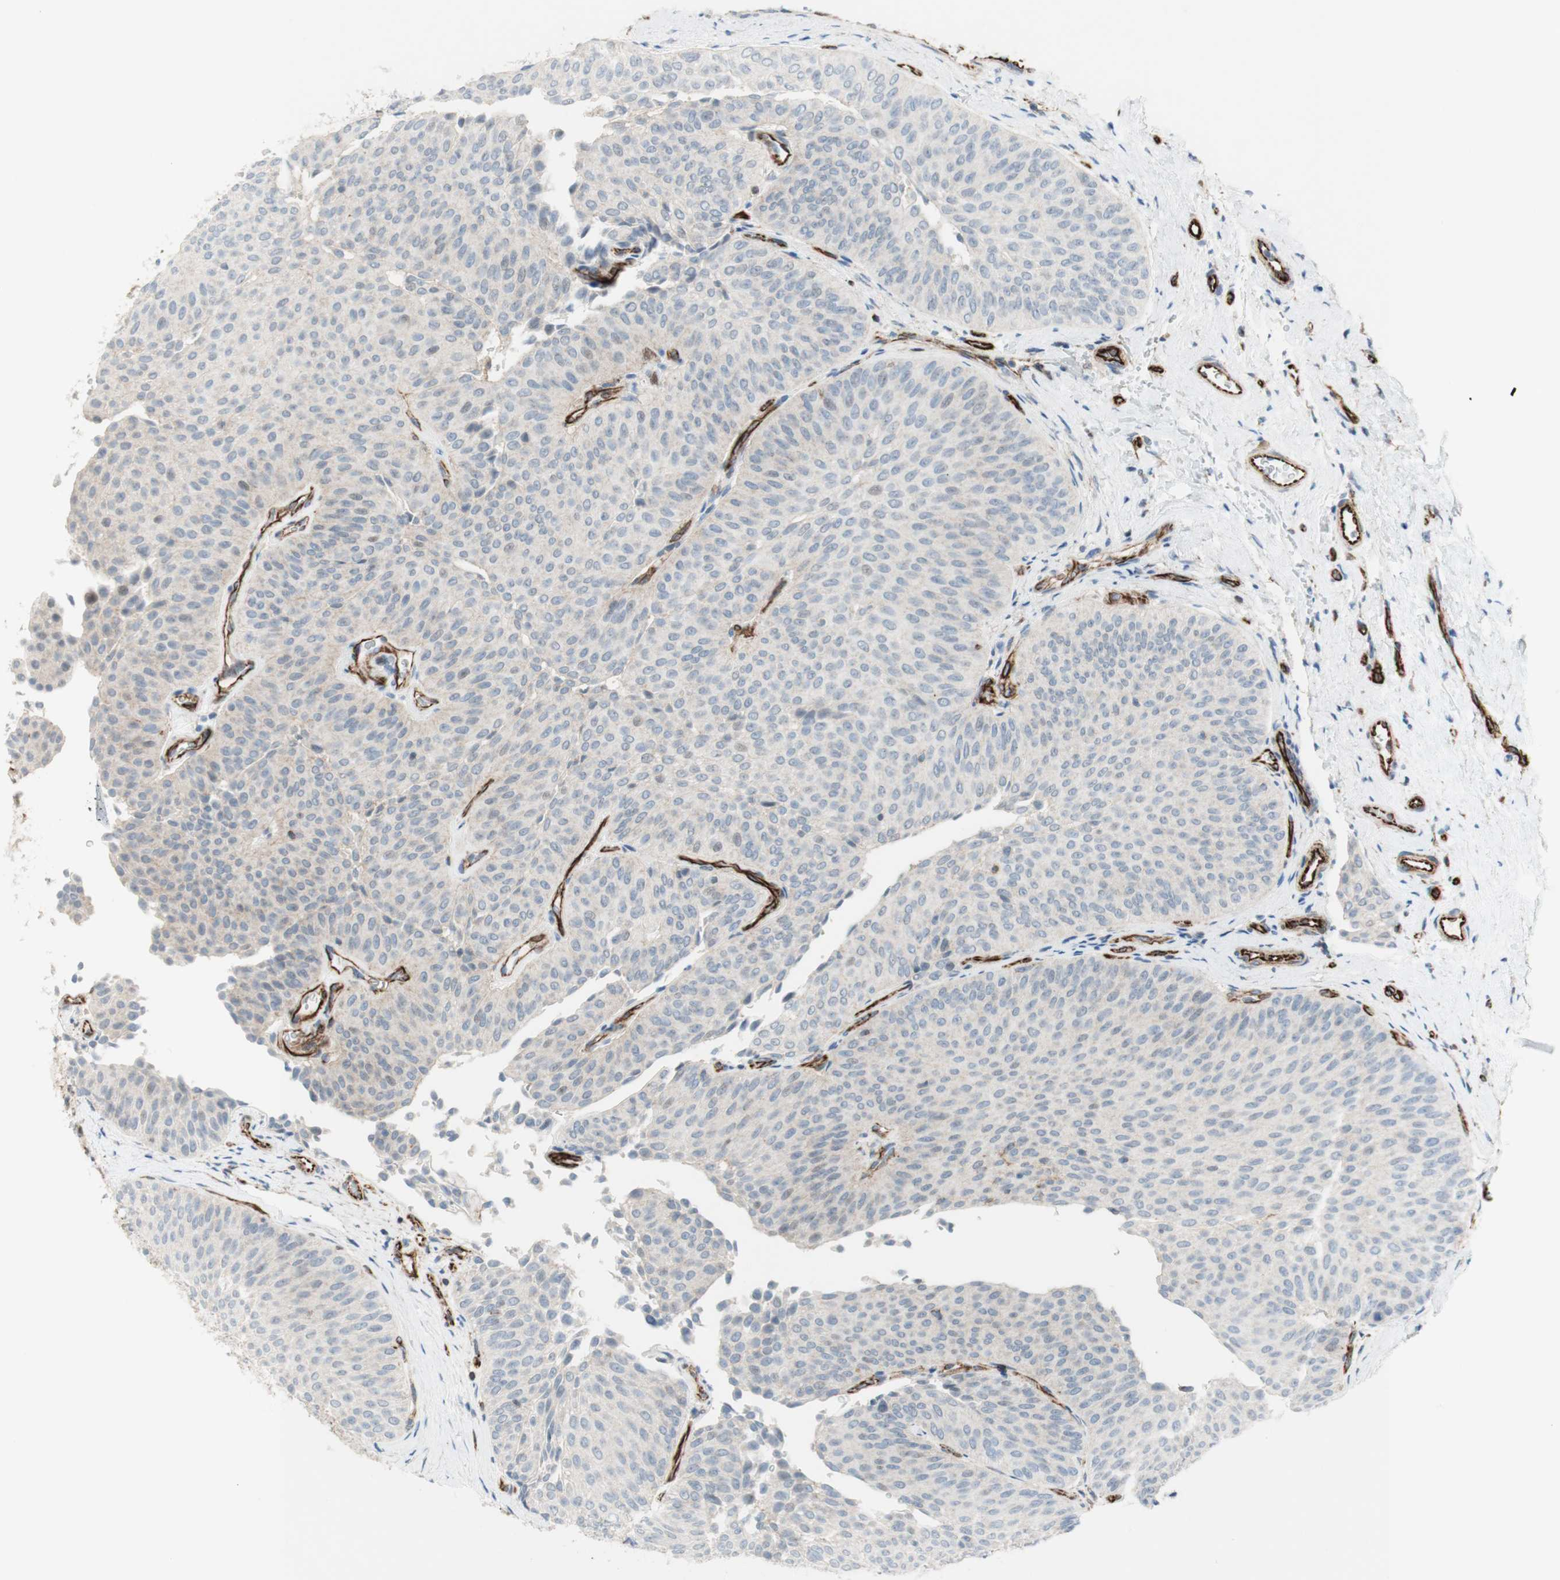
{"staining": {"intensity": "negative", "quantity": "none", "location": "none"}, "tissue": "urothelial cancer", "cell_type": "Tumor cells", "image_type": "cancer", "snomed": [{"axis": "morphology", "description": "Urothelial carcinoma, Low grade"}, {"axis": "topography", "description": "Urinary bladder"}], "caption": "The image exhibits no staining of tumor cells in urothelial carcinoma (low-grade). The staining is performed using DAB brown chromogen with nuclei counter-stained in using hematoxylin.", "gene": "POU2AF1", "patient": {"sex": "female", "age": 60}}